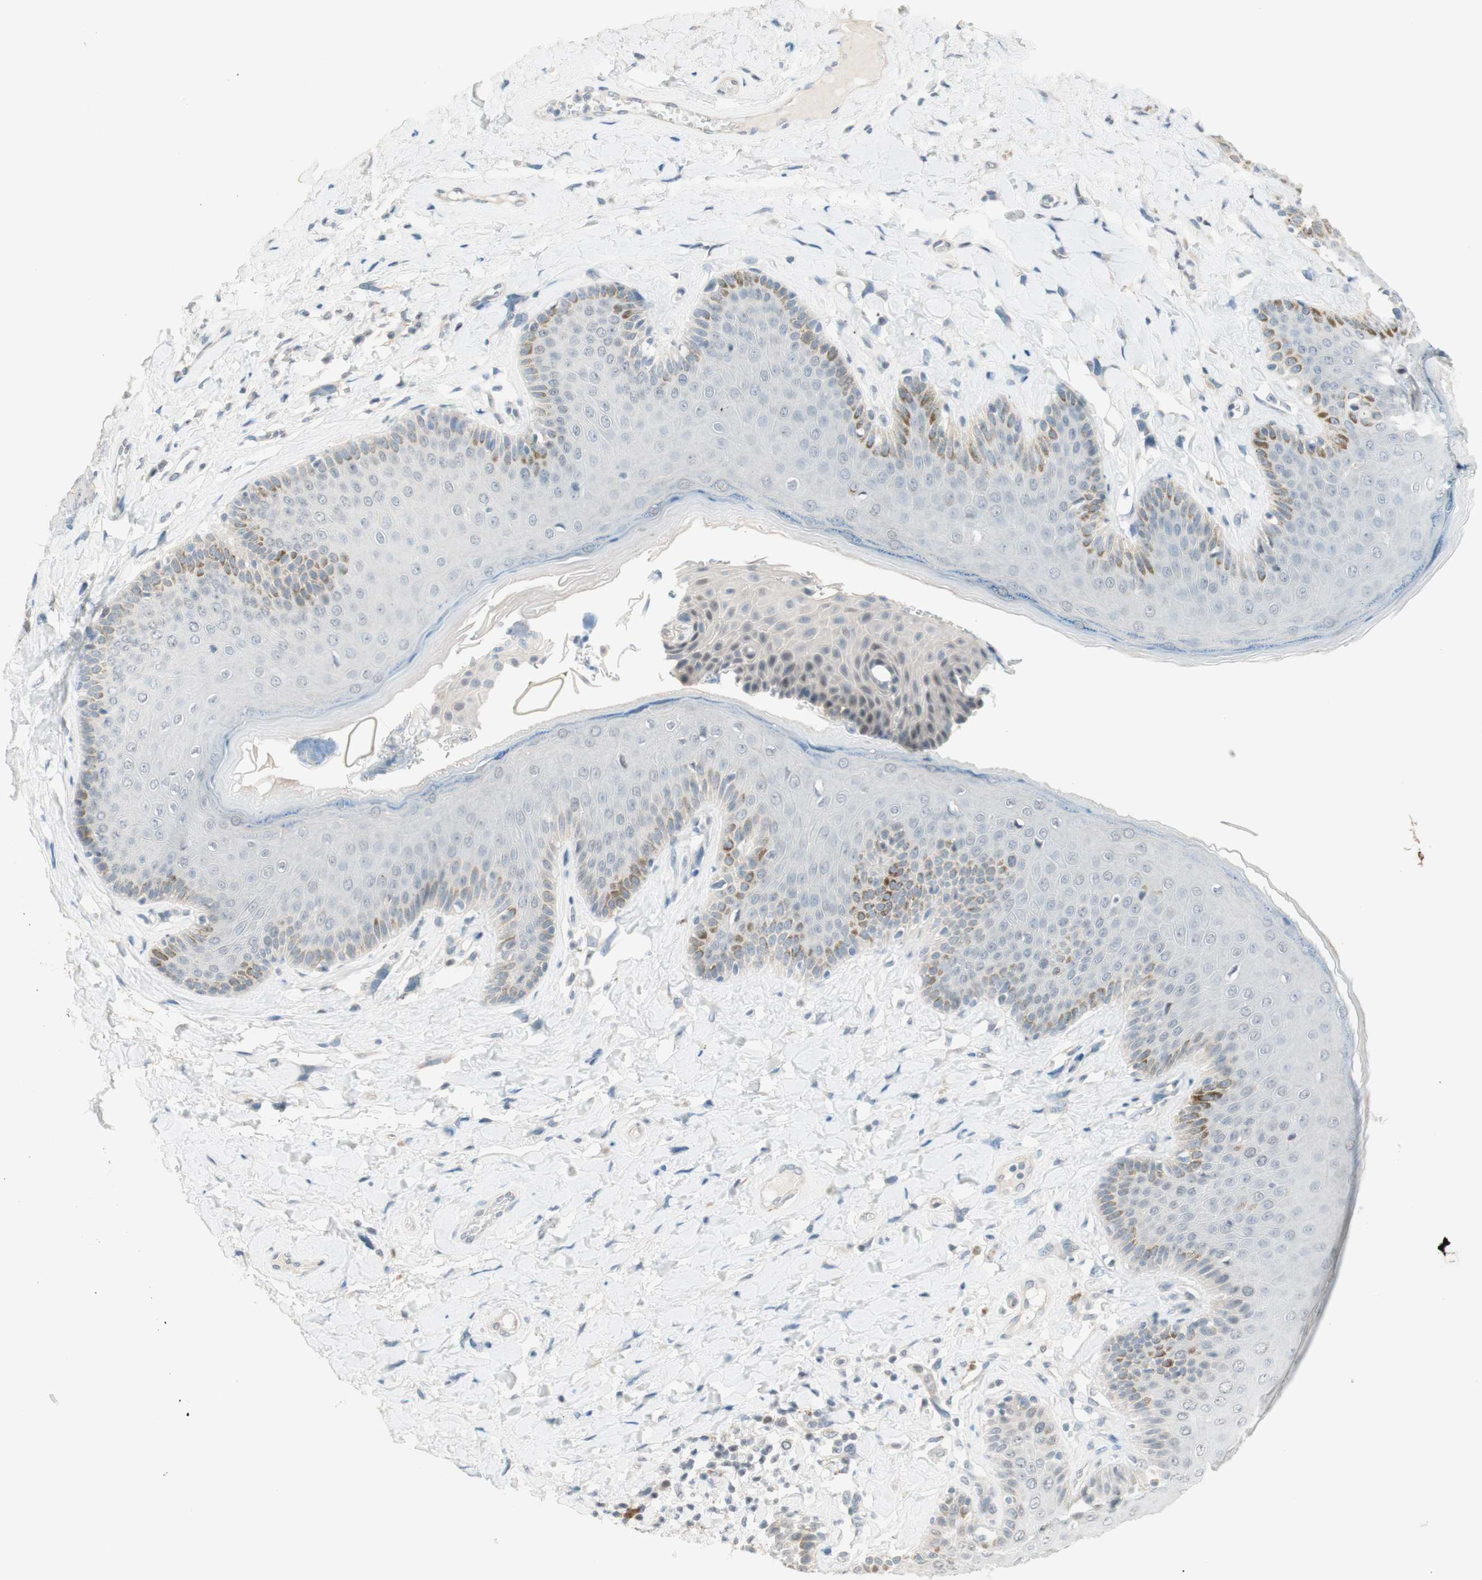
{"staining": {"intensity": "moderate", "quantity": "<25%", "location": "cytoplasmic/membranous"}, "tissue": "skin", "cell_type": "Epidermal cells", "image_type": "normal", "snomed": [{"axis": "morphology", "description": "Normal tissue, NOS"}, {"axis": "topography", "description": "Anal"}], "caption": "Skin stained for a protein reveals moderate cytoplasmic/membranous positivity in epidermal cells. (brown staining indicates protein expression, while blue staining denotes nuclei).", "gene": "JPH1", "patient": {"sex": "male", "age": 69}}